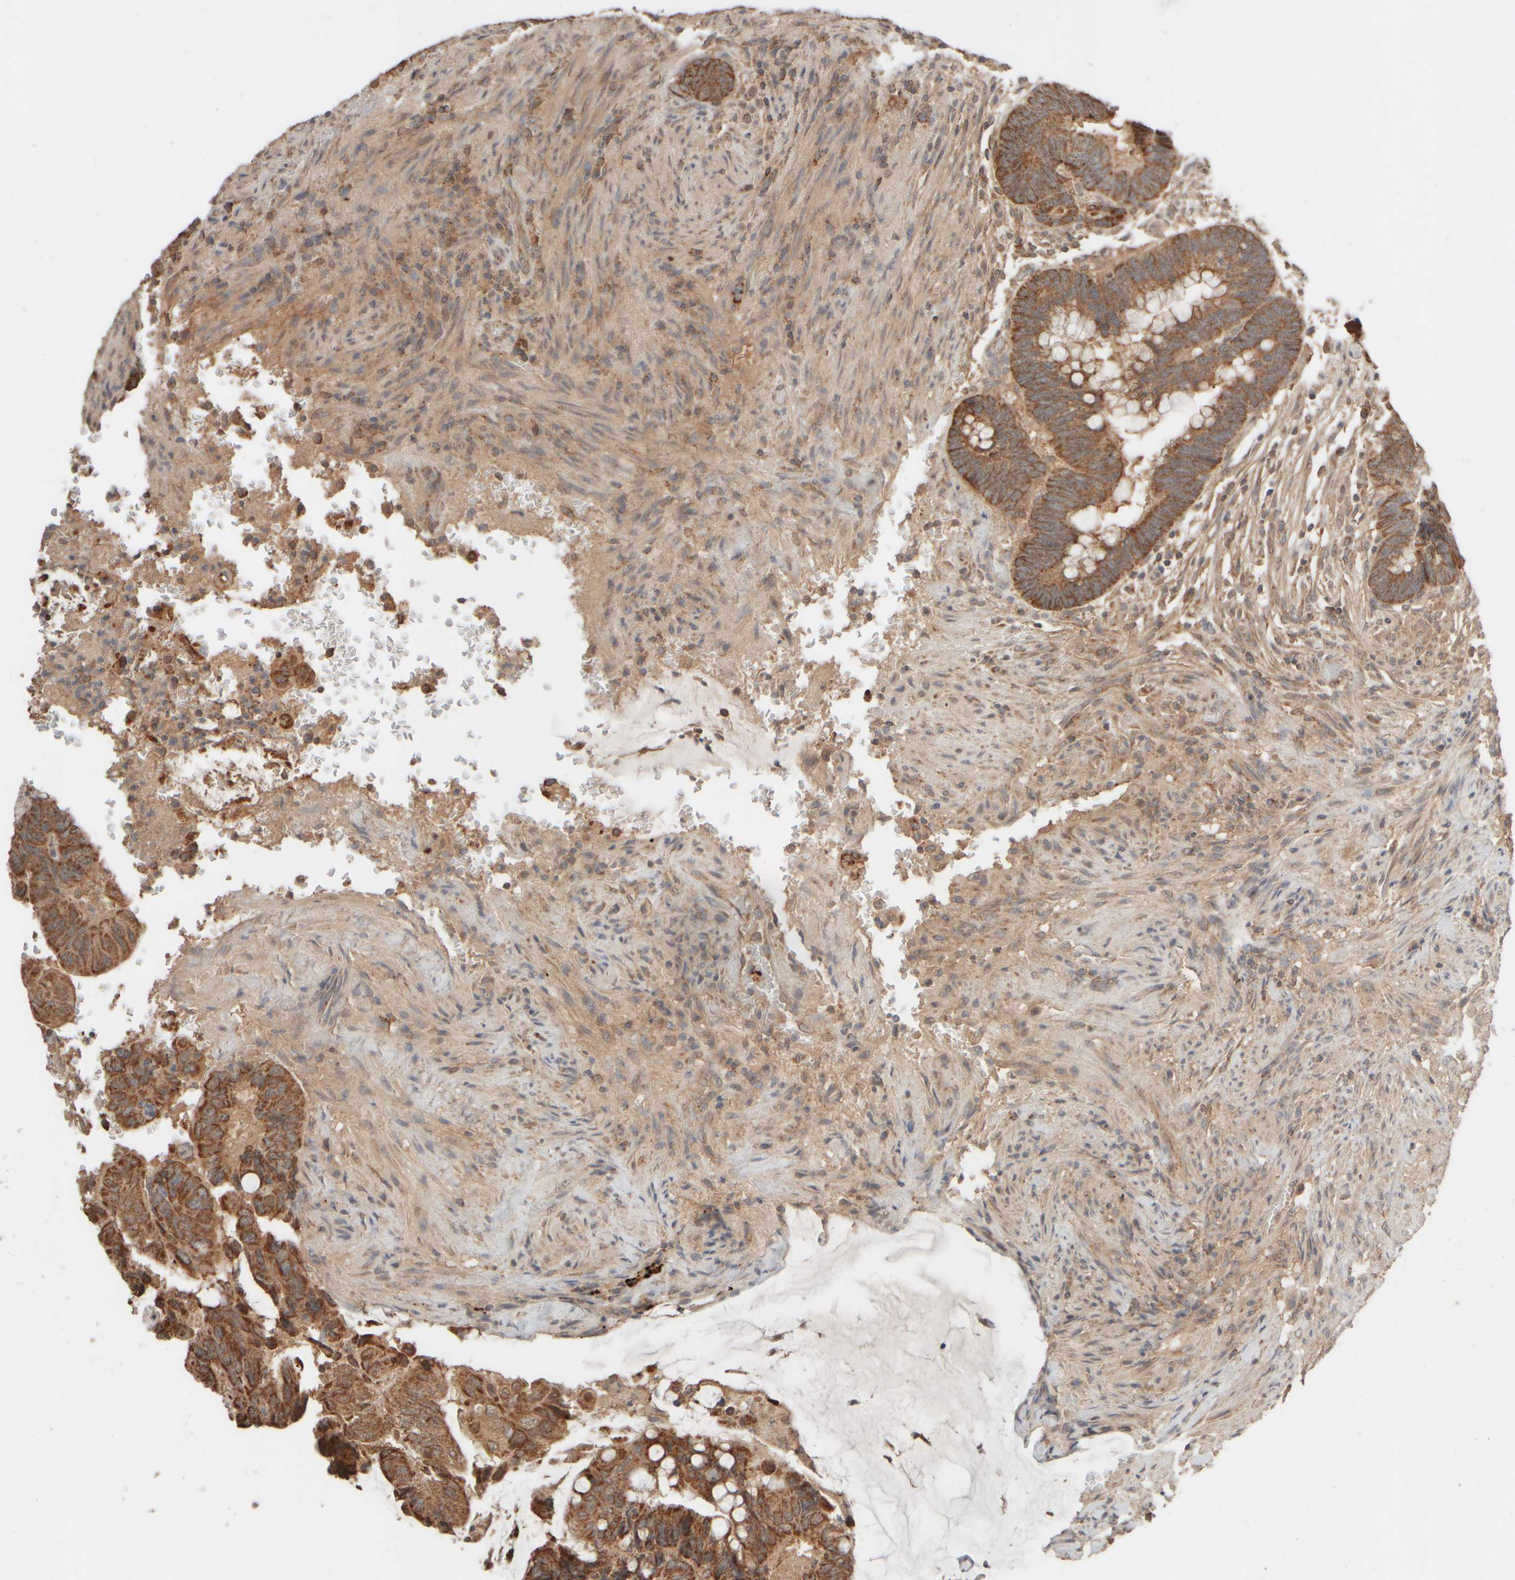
{"staining": {"intensity": "strong", "quantity": ">75%", "location": "cytoplasmic/membranous"}, "tissue": "colorectal cancer", "cell_type": "Tumor cells", "image_type": "cancer", "snomed": [{"axis": "morphology", "description": "Normal tissue, NOS"}, {"axis": "morphology", "description": "Adenocarcinoma, NOS"}, {"axis": "topography", "description": "Rectum"}], "caption": "About >75% of tumor cells in colorectal adenocarcinoma demonstrate strong cytoplasmic/membranous protein expression as visualized by brown immunohistochemical staining.", "gene": "EIF2B3", "patient": {"sex": "male", "age": 92}}